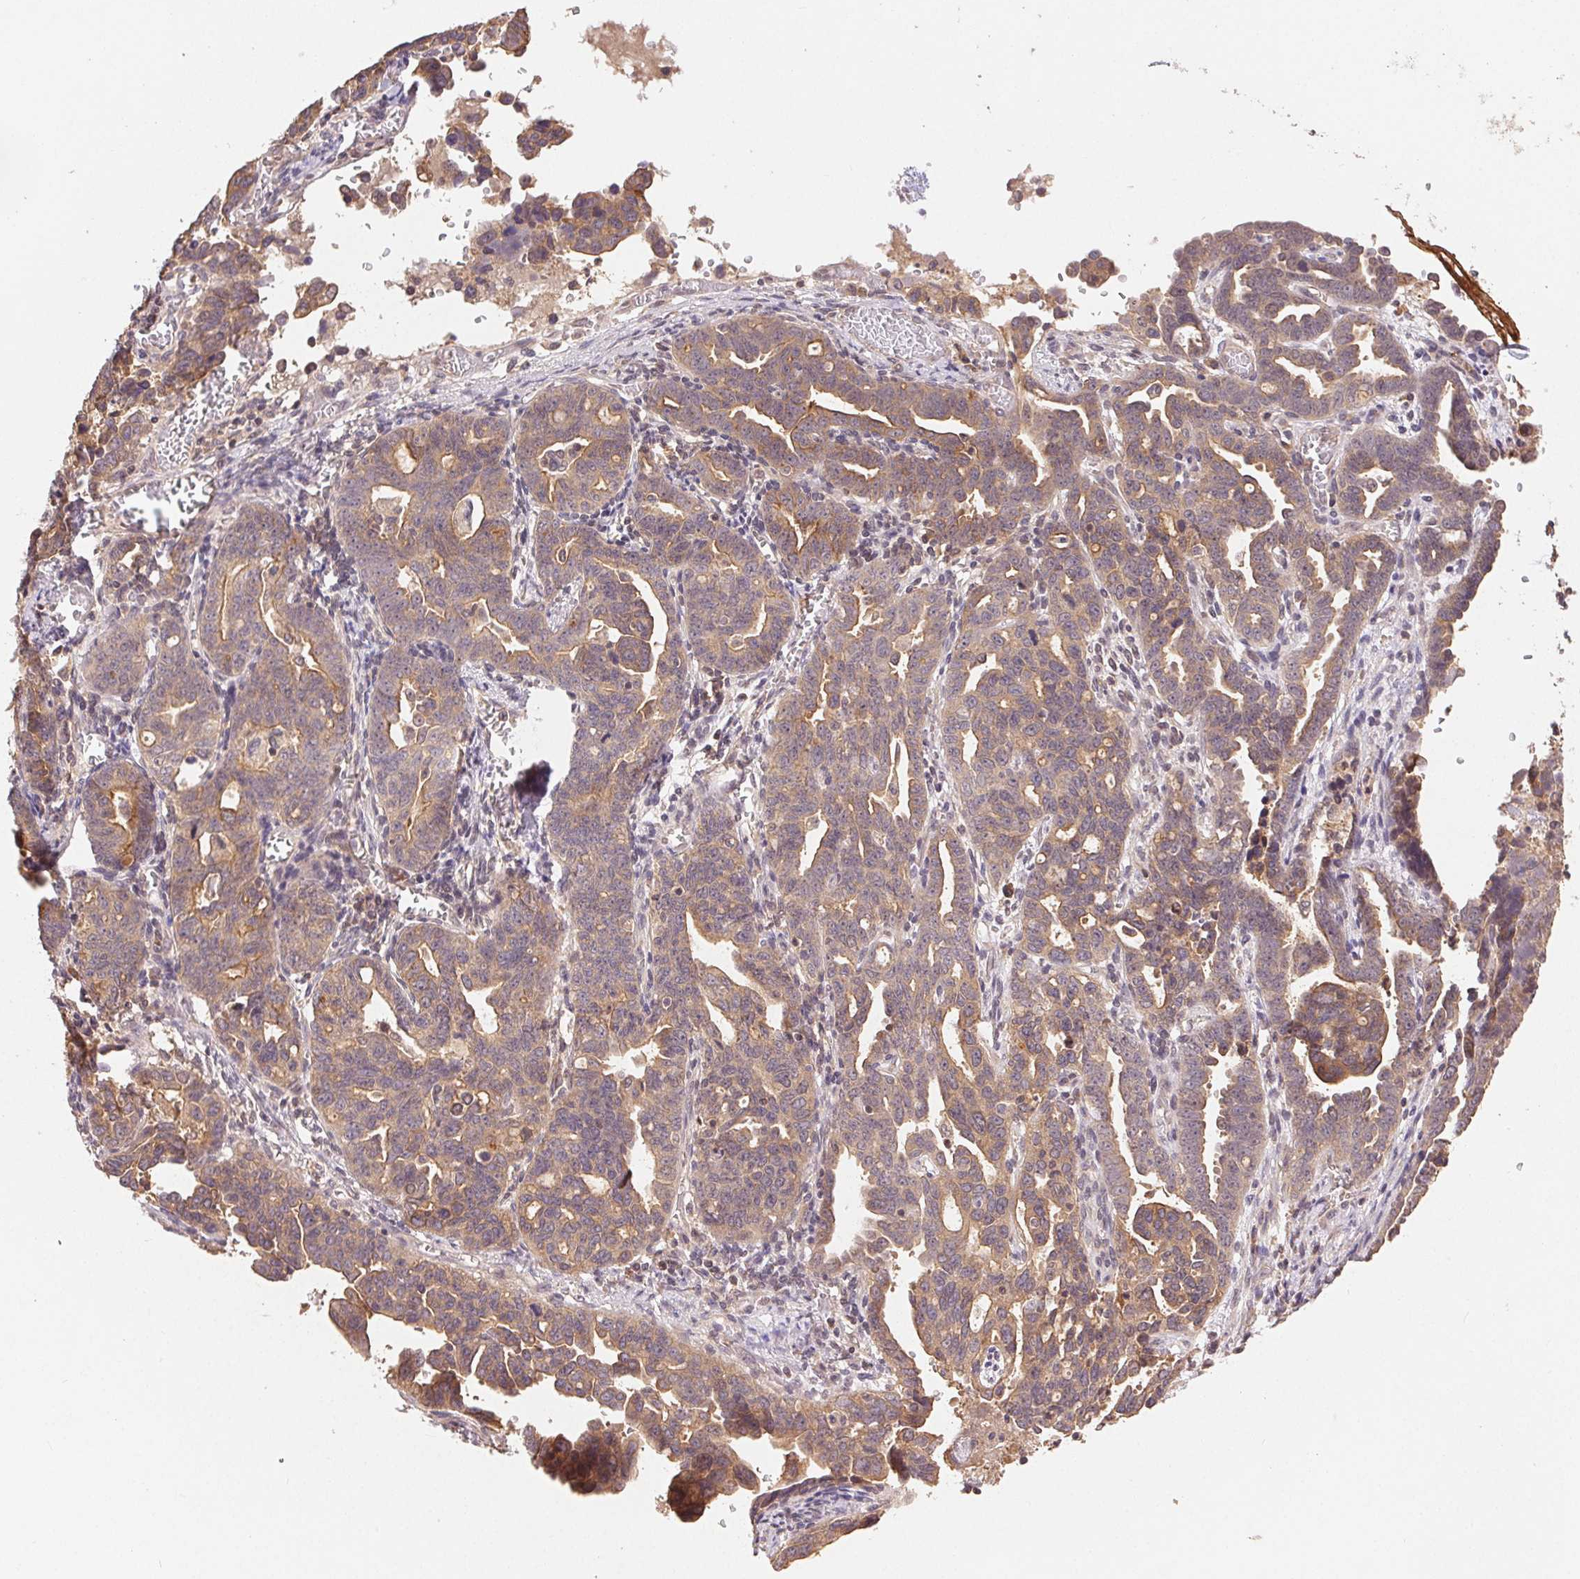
{"staining": {"intensity": "moderate", "quantity": ">75%", "location": "cytoplasmic/membranous"}, "tissue": "ovarian cancer", "cell_type": "Tumor cells", "image_type": "cancer", "snomed": [{"axis": "morphology", "description": "Cystadenocarcinoma, serous, NOS"}, {"axis": "topography", "description": "Ovary"}], "caption": "An immunohistochemistry (IHC) micrograph of tumor tissue is shown. Protein staining in brown shows moderate cytoplasmic/membranous positivity in serous cystadenocarcinoma (ovarian) within tumor cells.", "gene": "MAPKAPK2", "patient": {"sex": "female", "age": 69}}